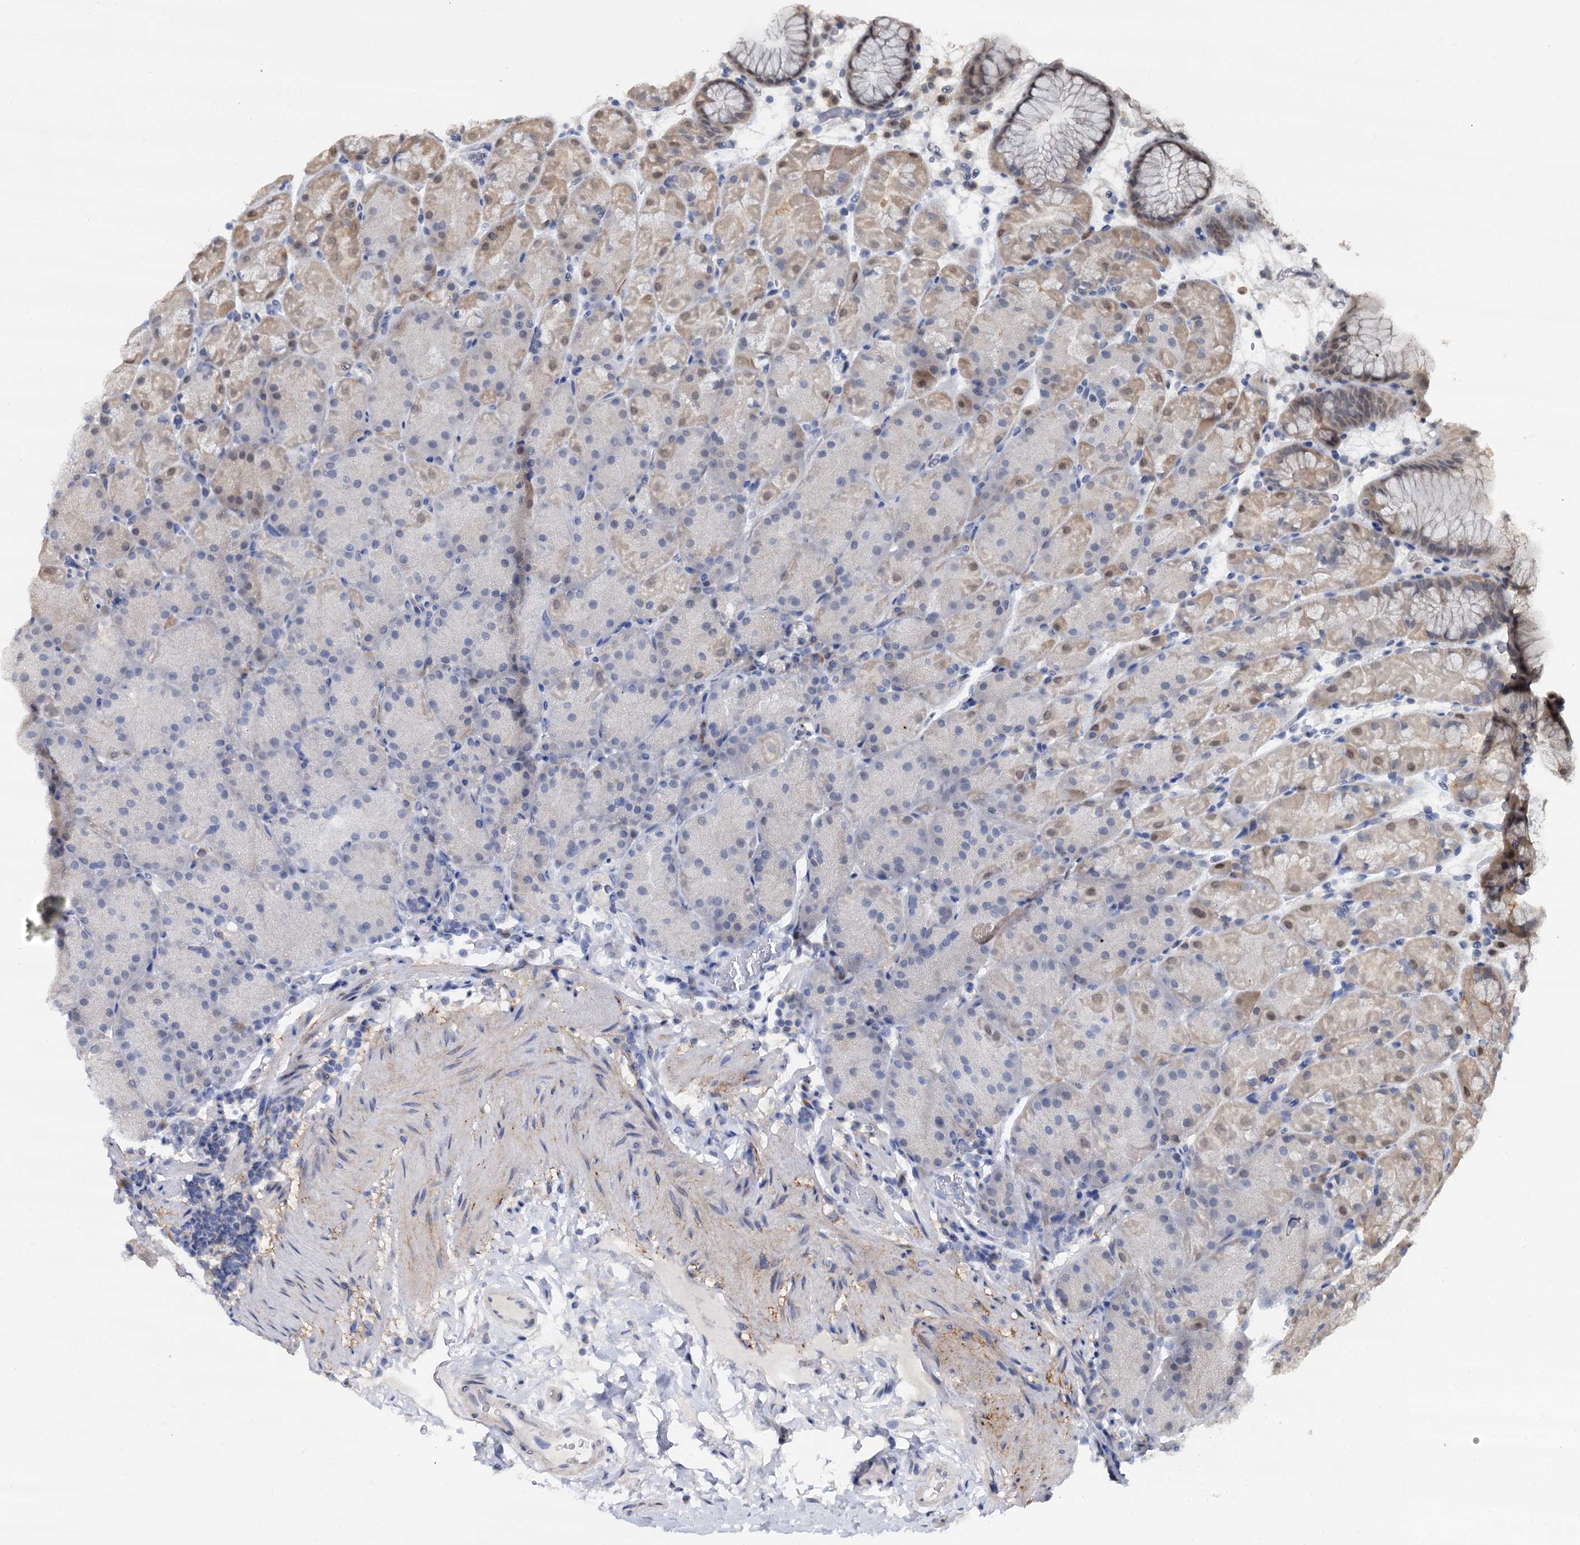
{"staining": {"intensity": "moderate", "quantity": "<25%", "location": "nuclear"}, "tissue": "stomach", "cell_type": "Glandular cells", "image_type": "normal", "snomed": [{"axis": "morphology", "description": "Normal tissue, NOS"}, {"axis": "topography", "description": "Stomach, upper"}, {"axis": "topography", "description": "Stomach, lower"}], "caption": "Protein expression analysis of normal stomach displays moderate nuclear expression in approximately <25% of glandular cells.", "gene": "PSMD4", "patient": {"sex": "male", "age": 67}}